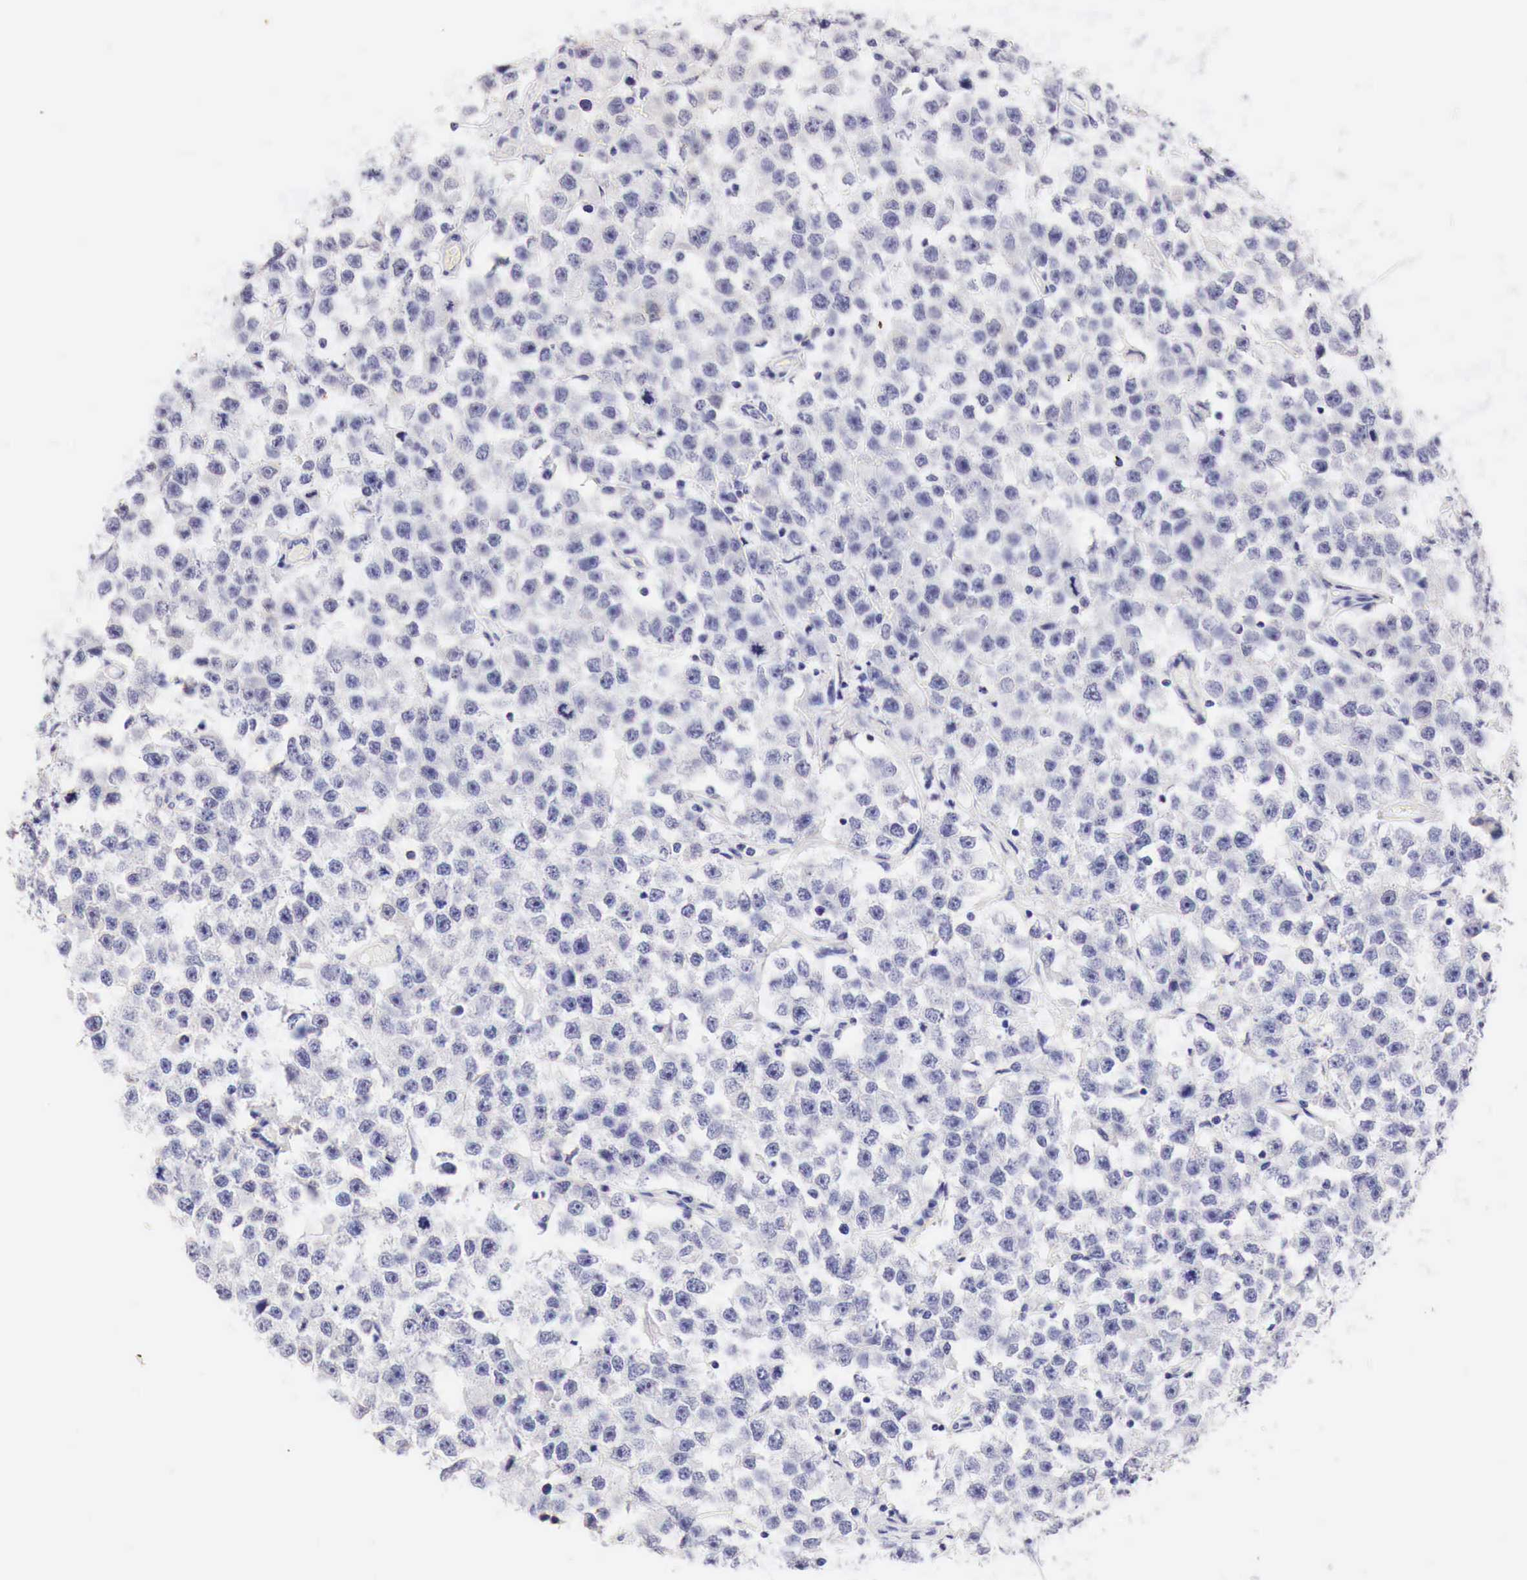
{"staining": {"intensity": "negative", "quantity": "none", "location": "none"}, "tissue": "testis cancer", "cell_type": "Tumor cells", "image_type": "cancer", "snomed": [{"axis": "morphology", "description": "Seminoma, NOS"}, {"axis": "topography", "description": "Testis"}], "caption": "A photomicrograph of testis cancer (seminoma) stained for a protein exhibits no brown staining in tumor cells.", "gene": "CDKN2A", "patient": {"sex": "male", "age": 52}}